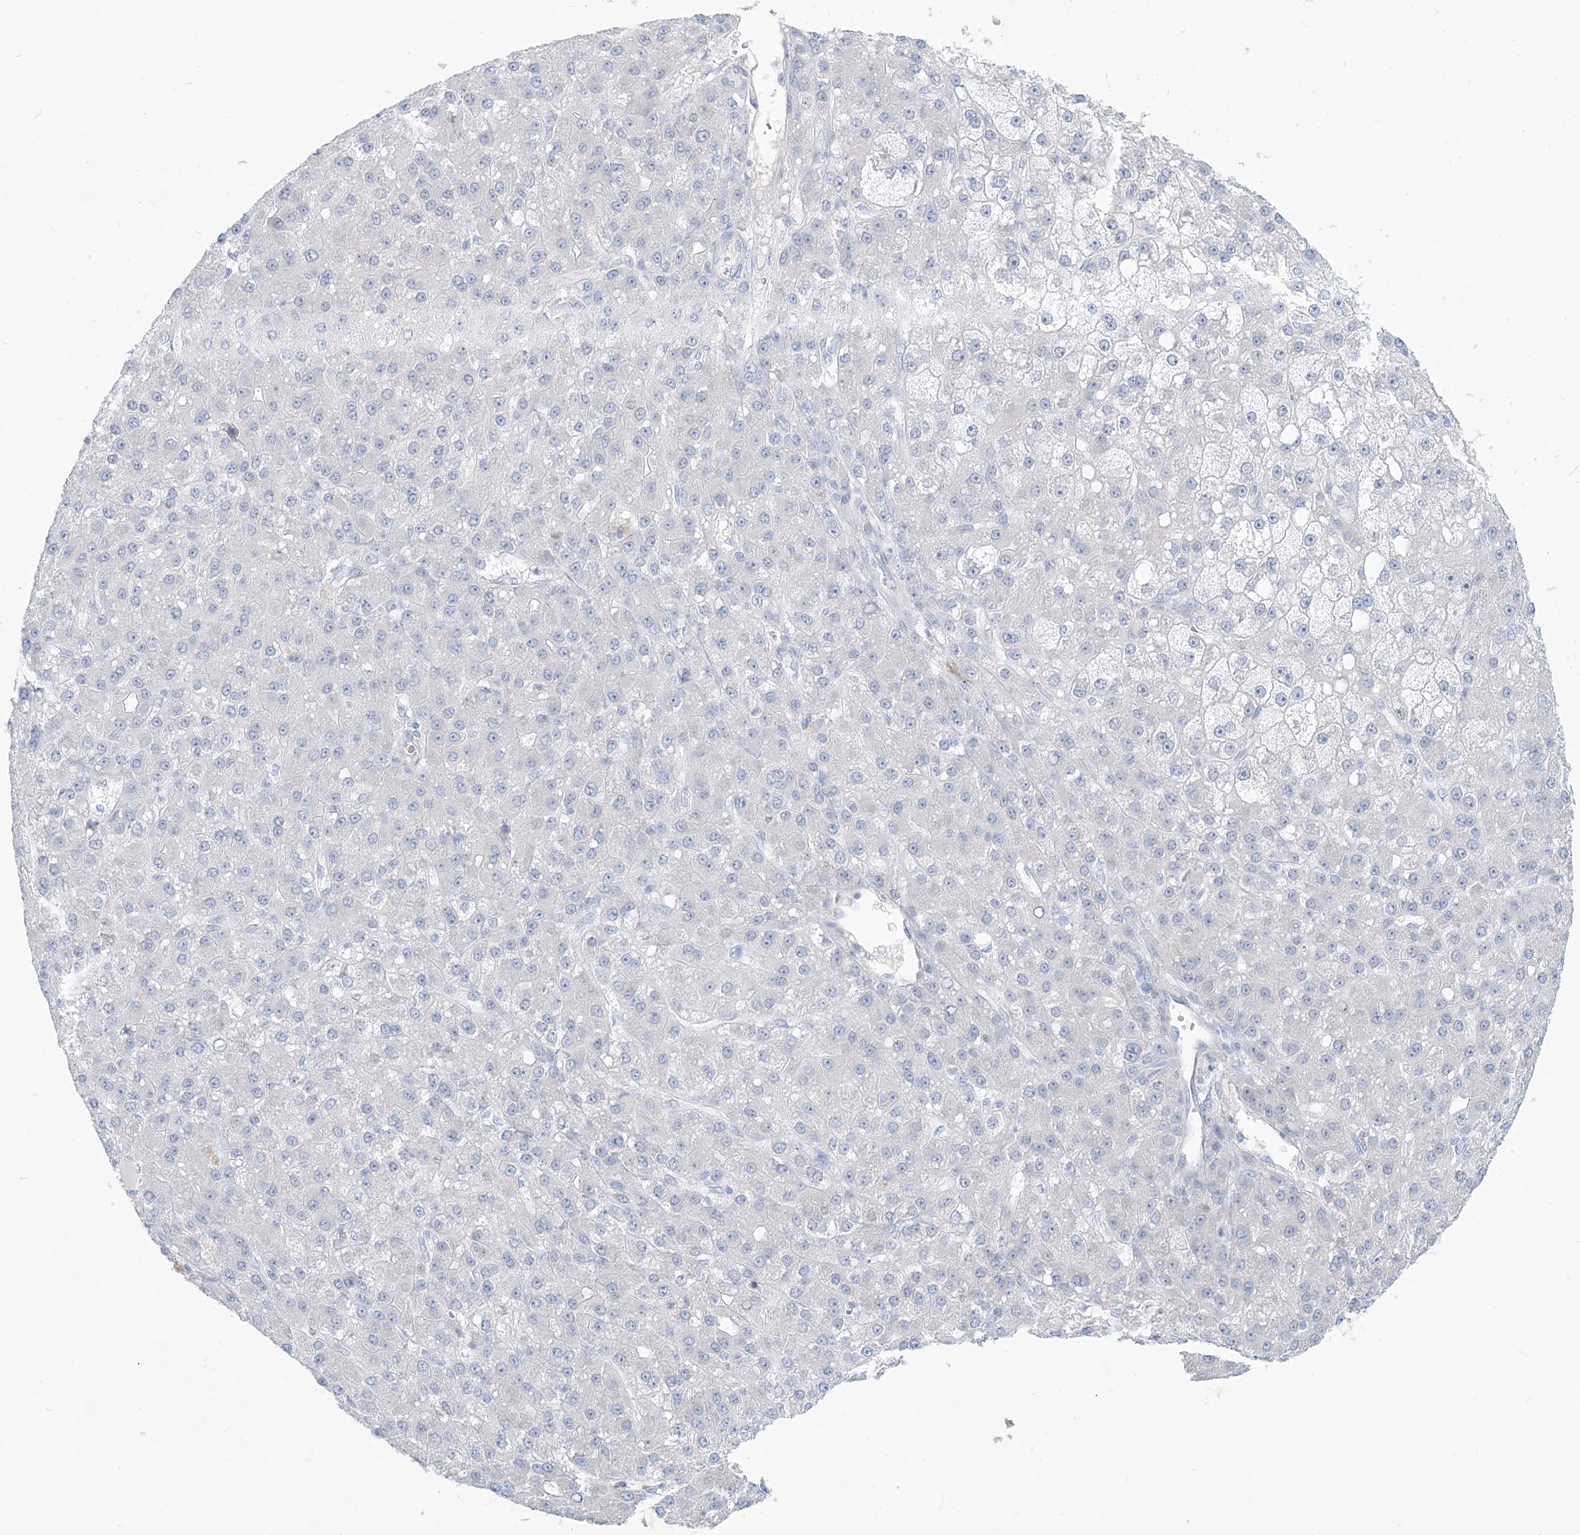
{"staining": {"intensity": "negative", "quantity": "none", "location": "none"}, "tissue": "liver cancer", "cell_type": "Tumor cells", "image_type": "cancer", "snomed": [{"axis": "morphology", "description": "Carcinoma, Hepatocellular, NOS"}, {"axis": "topography", "description": "Liver"}], "caption": "Tumor cells are negative for brown protein staining in liver hepatocellular carcinoma.", "gene": "MARS2", "patient": {"sex": "male", "age": 67}}